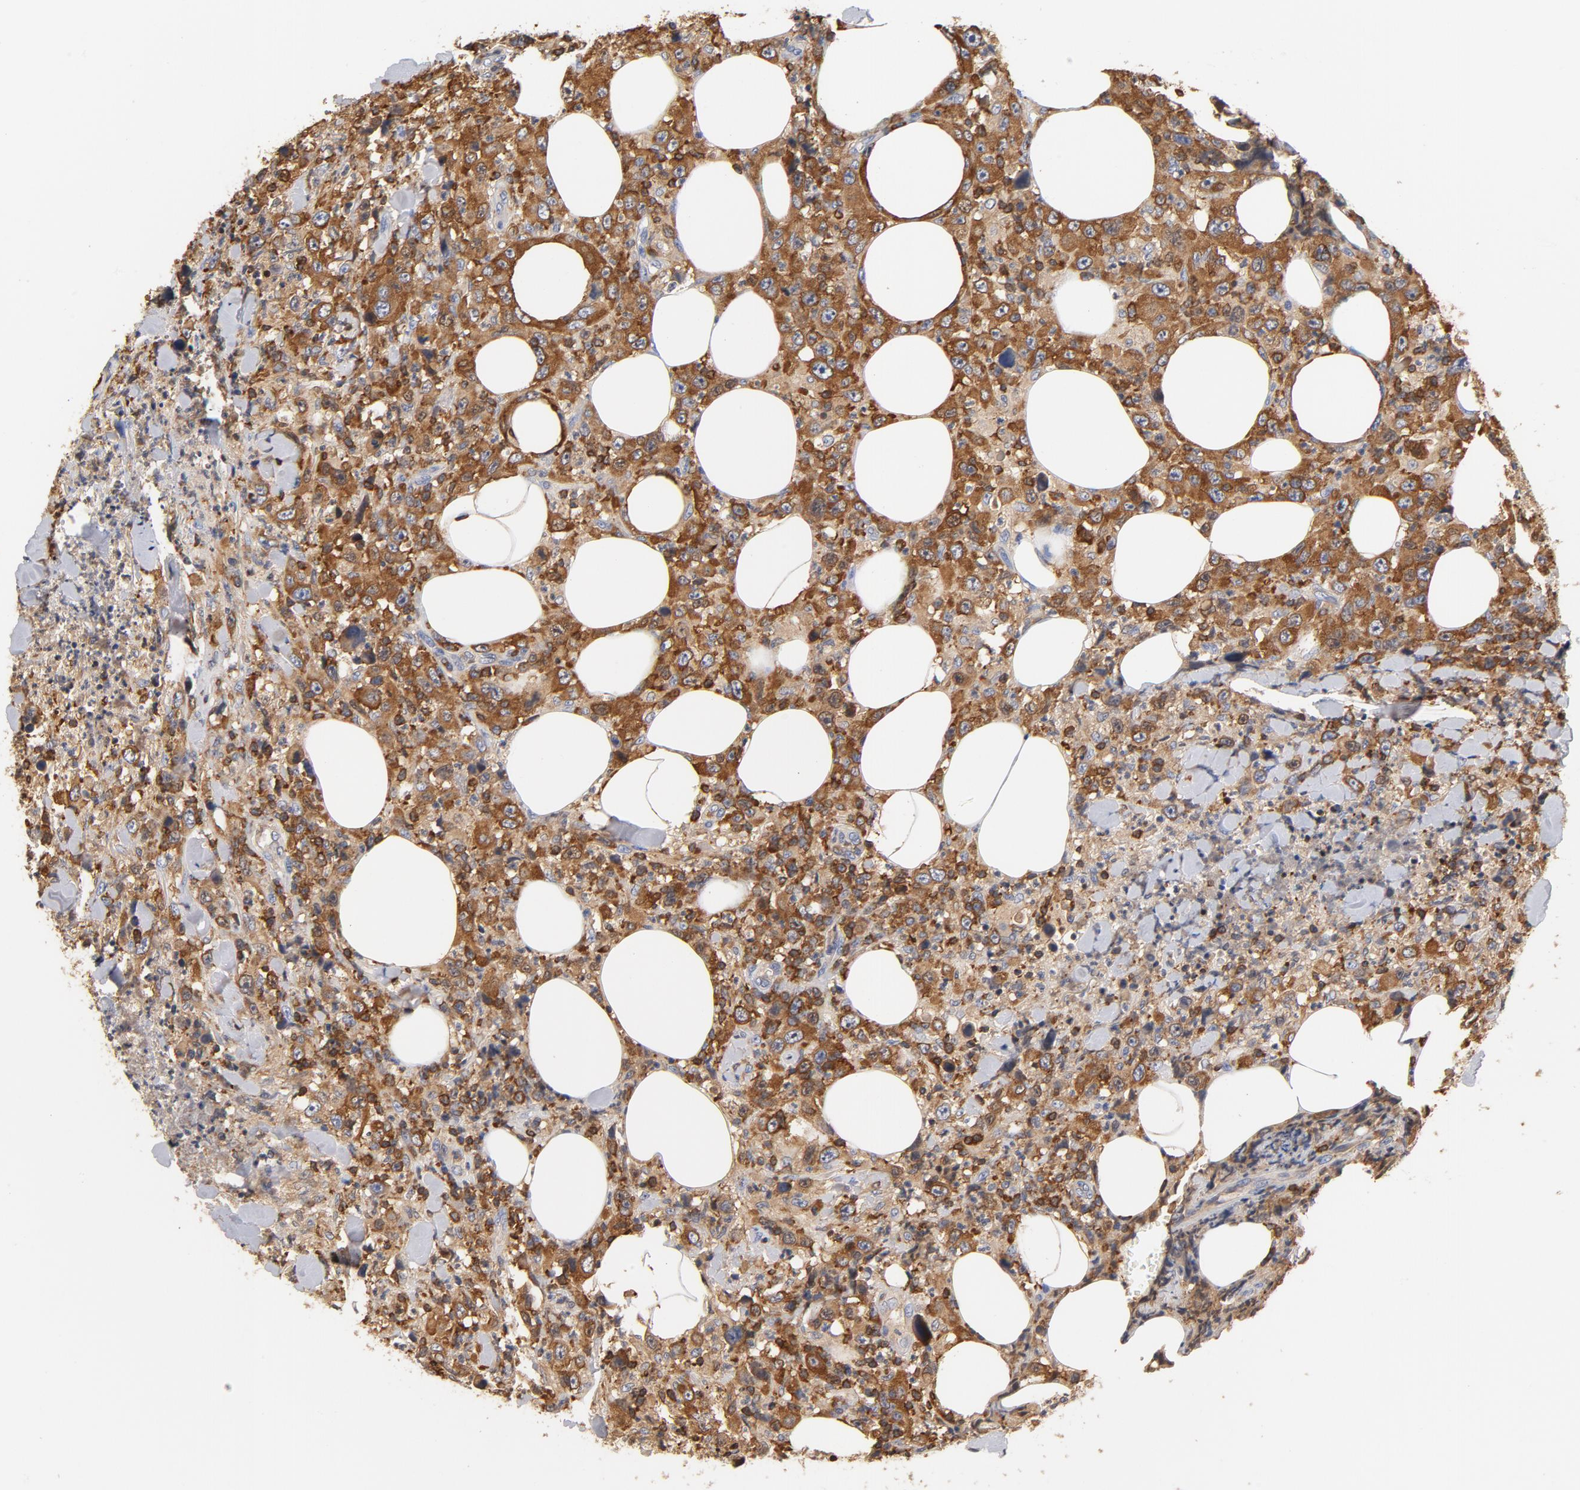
{"staining": {"intensity": "moderate", "quantity": ">75%", "location": "cytoplasmic/membranous"}, "tissue": "thyroid cancer", "cell_type": "Tumor cells", "image_type": "cancer", "snomed": [{"axis": "morphology", "description": "Carcinoma, NOS"}, {"axis": "topography", "description": "Thyroid gland"}], "caption": "A brown stain highlights moderate cytoplasmic/membranous expression of a protein in thyroid carcinoma tumor cells. The staining was performed using DAB (3,3'-diaminobenzidine) to visualize the protein expression in brown, while the nuclei were stained in blue with hematoxylin (Magnification: 20x).", "gene": "EZR", "patient": {"sex": "female", "age": 77}}